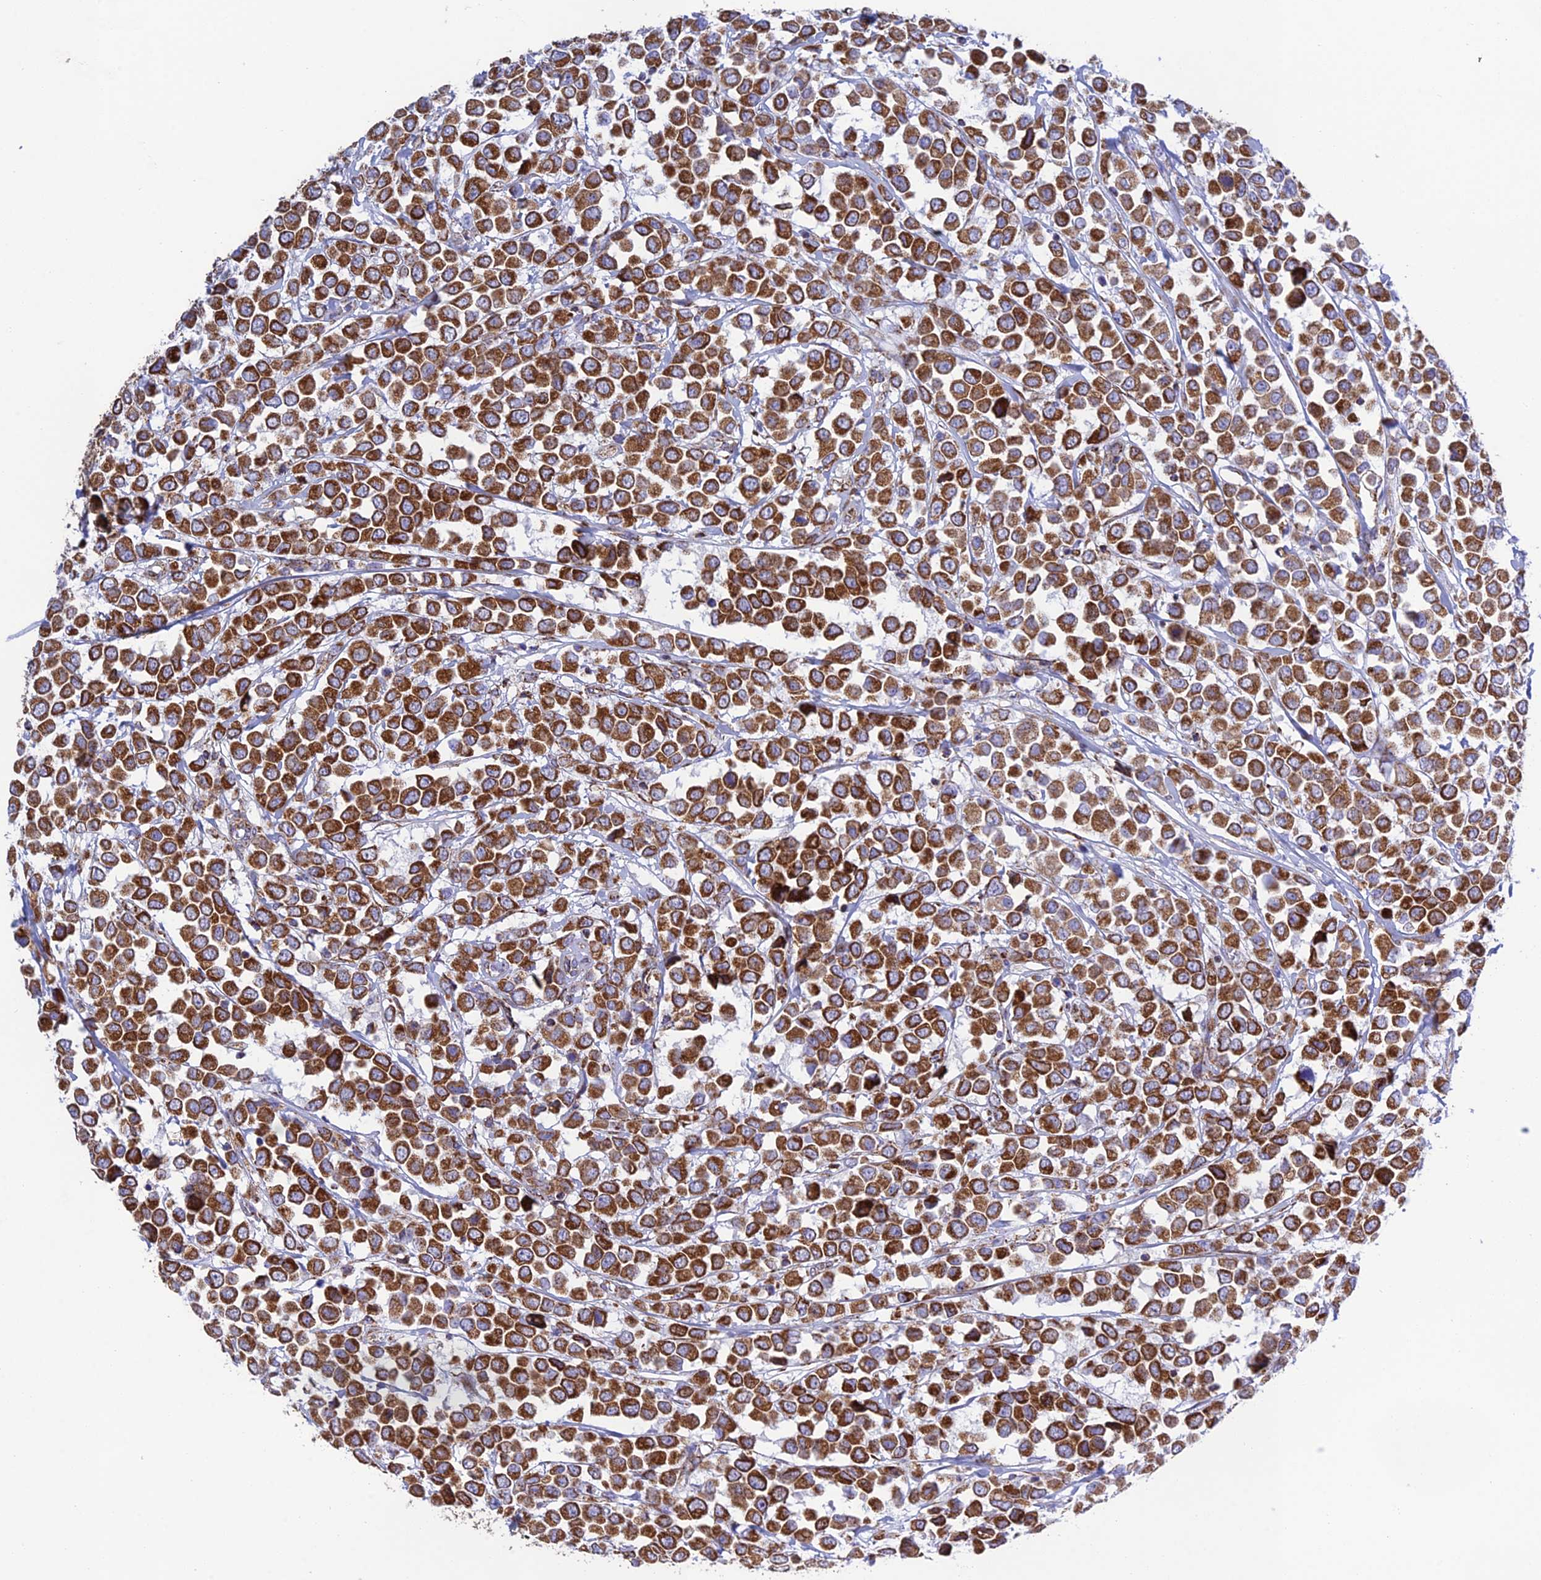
{"staining": {"intensity": "strong", "quantity": ">75%", "location": "cytoplasmic/membranous"}, "tissue": "breast cancer", "cell_type": "Tumor cells", "image_type": "cancer", "snomed": [{"axis": "morphology", "description": "Duct carcinoma"}, {"axis": "topography", "description": "Breast"}], "caption": "Protein staining of breast cancer tissue exhibits strong cytoplasmic/membranous expression in about >75% of tumor cells. The staining is performed using DAB (3,3'-diaminobenzidine) brown chromogen to label protein expression. The nuclei are counter-stained blue using hematoxylin.", "gene": "CHCHD3", "patient": {"sex": "female", "age": 61}}